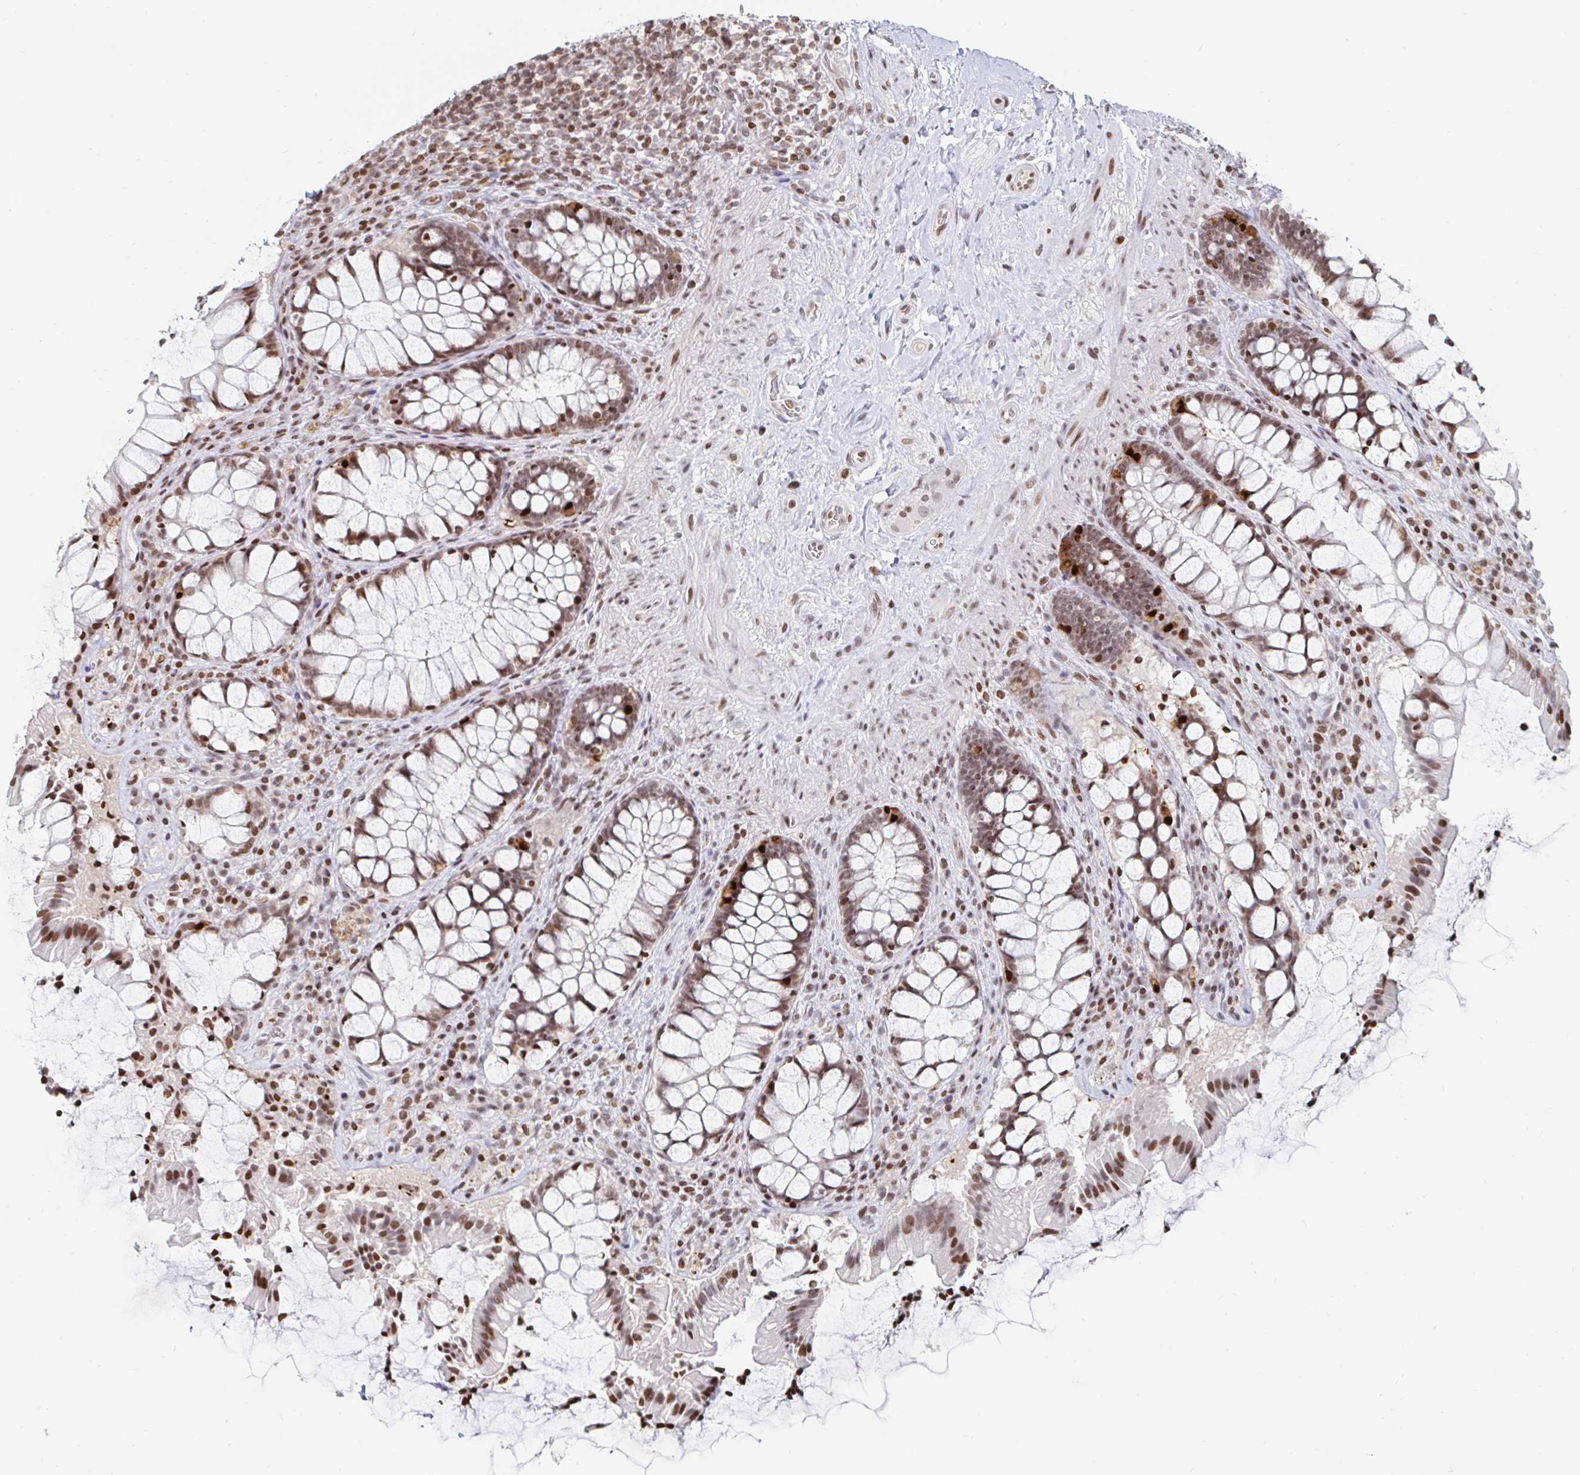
{"staining": {"intensity": "moderate", "quantity": ">75%", "location": "nuclear"}, "tissue": "rectum", "cell_type": "Glandular cells", "image_type": "normal", "snomed": [{"axis": "morphology", "description": "Normal tissue, NOS"}, {"axis": "topography", "description": "Rectum"}], "caption": "Brown immunohistochemical staining in normal human rectum reveals moderate nuclear expression in approximately >75% of glandular cells. (Brightfield microscopy of DAB IHC at high magnification).", "gene": "HOXC10", "patient": {"sex": "female", "age": 58}}